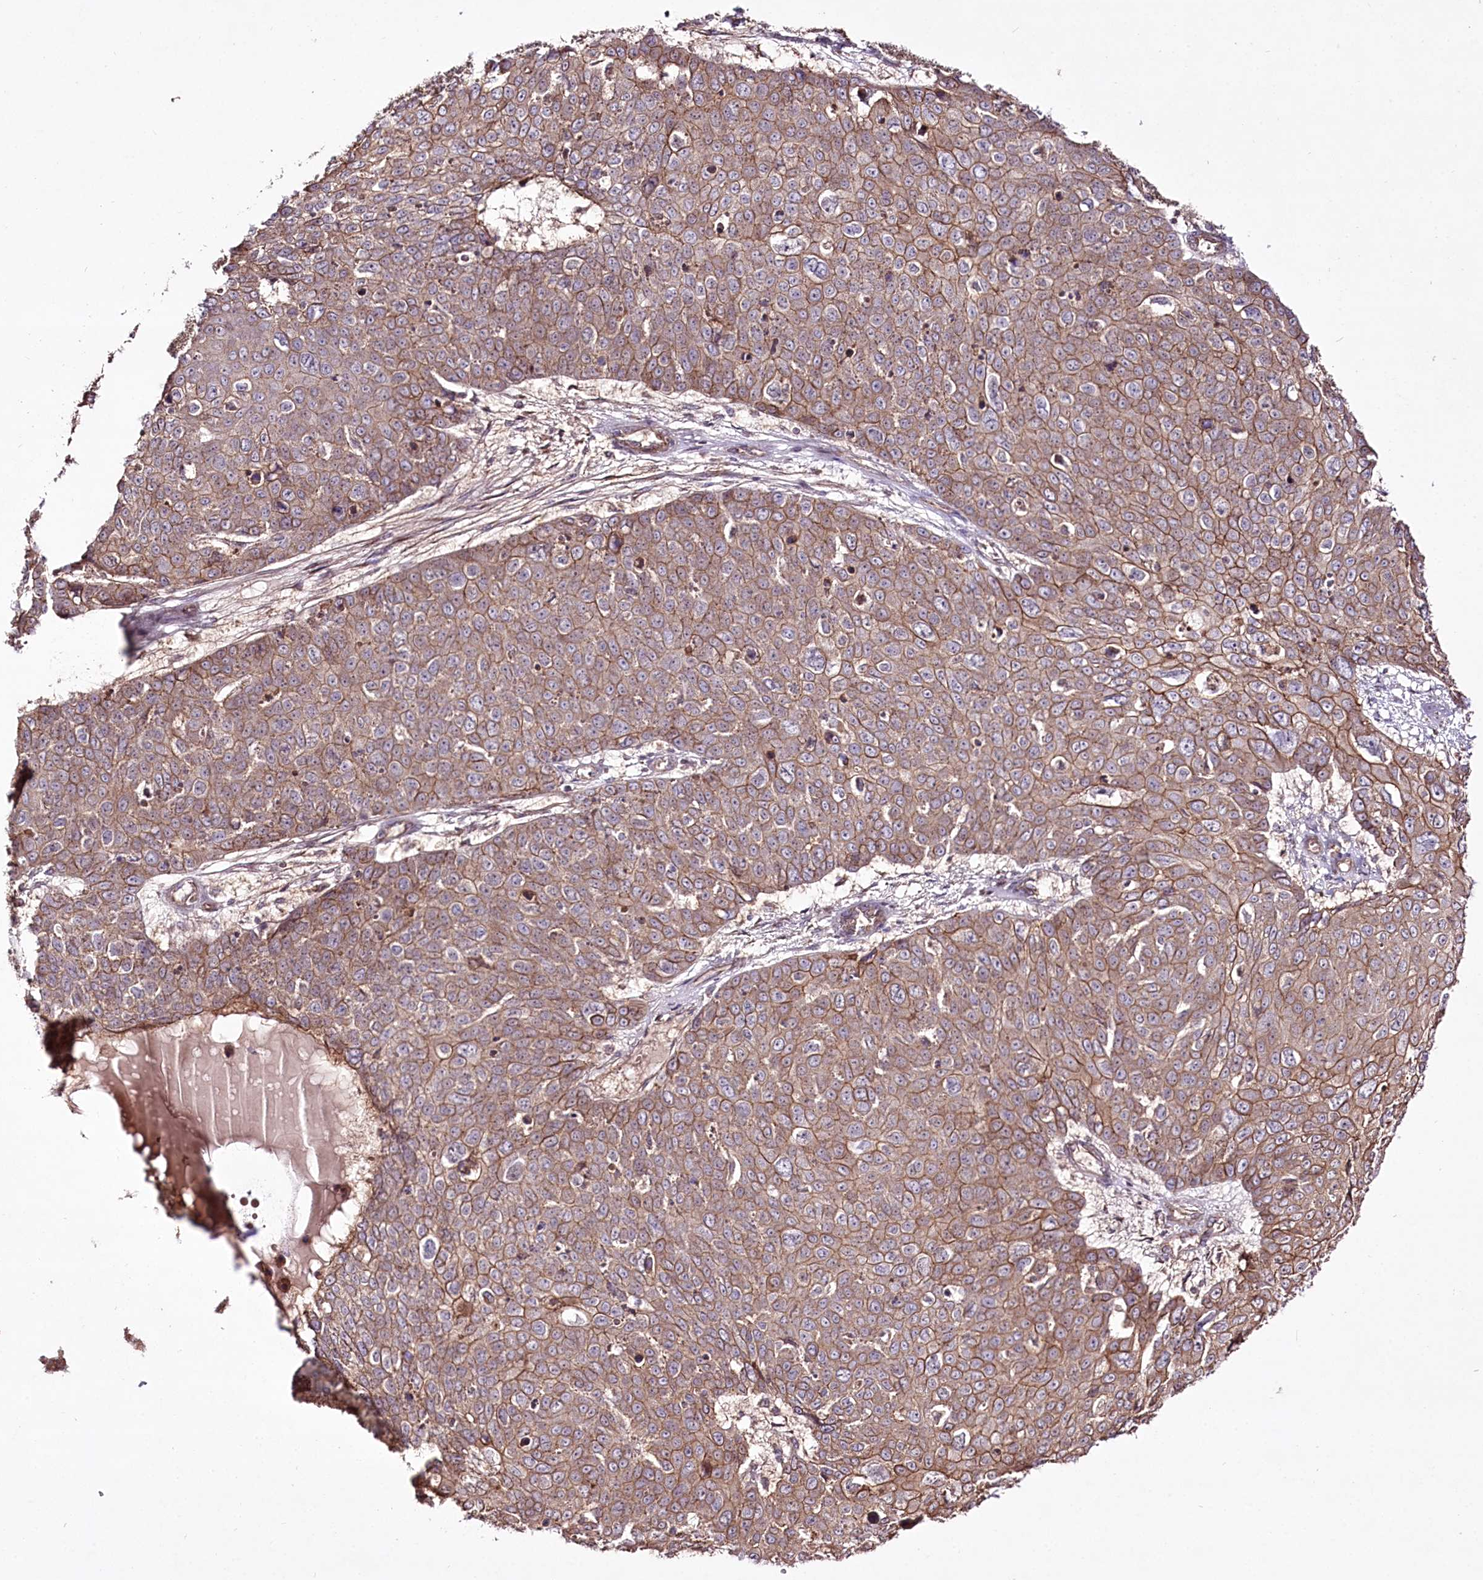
{"staining": {"intensity": "moderate", "quantity": ">75%", "location": "cytoplasmic/membranous"}, "tissue": "skin cancer", "cell_type": "Tumor cells", "image_type": "cancer", "snomed": [{"axis": "morphology", "description": "Squamous cell carcinoma, NOS"}, {"axis": "topography", "description": "Skin"}], "caption": "Skin squamous cell carcinoma stained for a protein (brown) shows moderate cytoplasmic/membranous positive staining in approximately >75% of tumor cells.", "gene": "REXO2", "patient": {"sex": "male", "age": 71}}